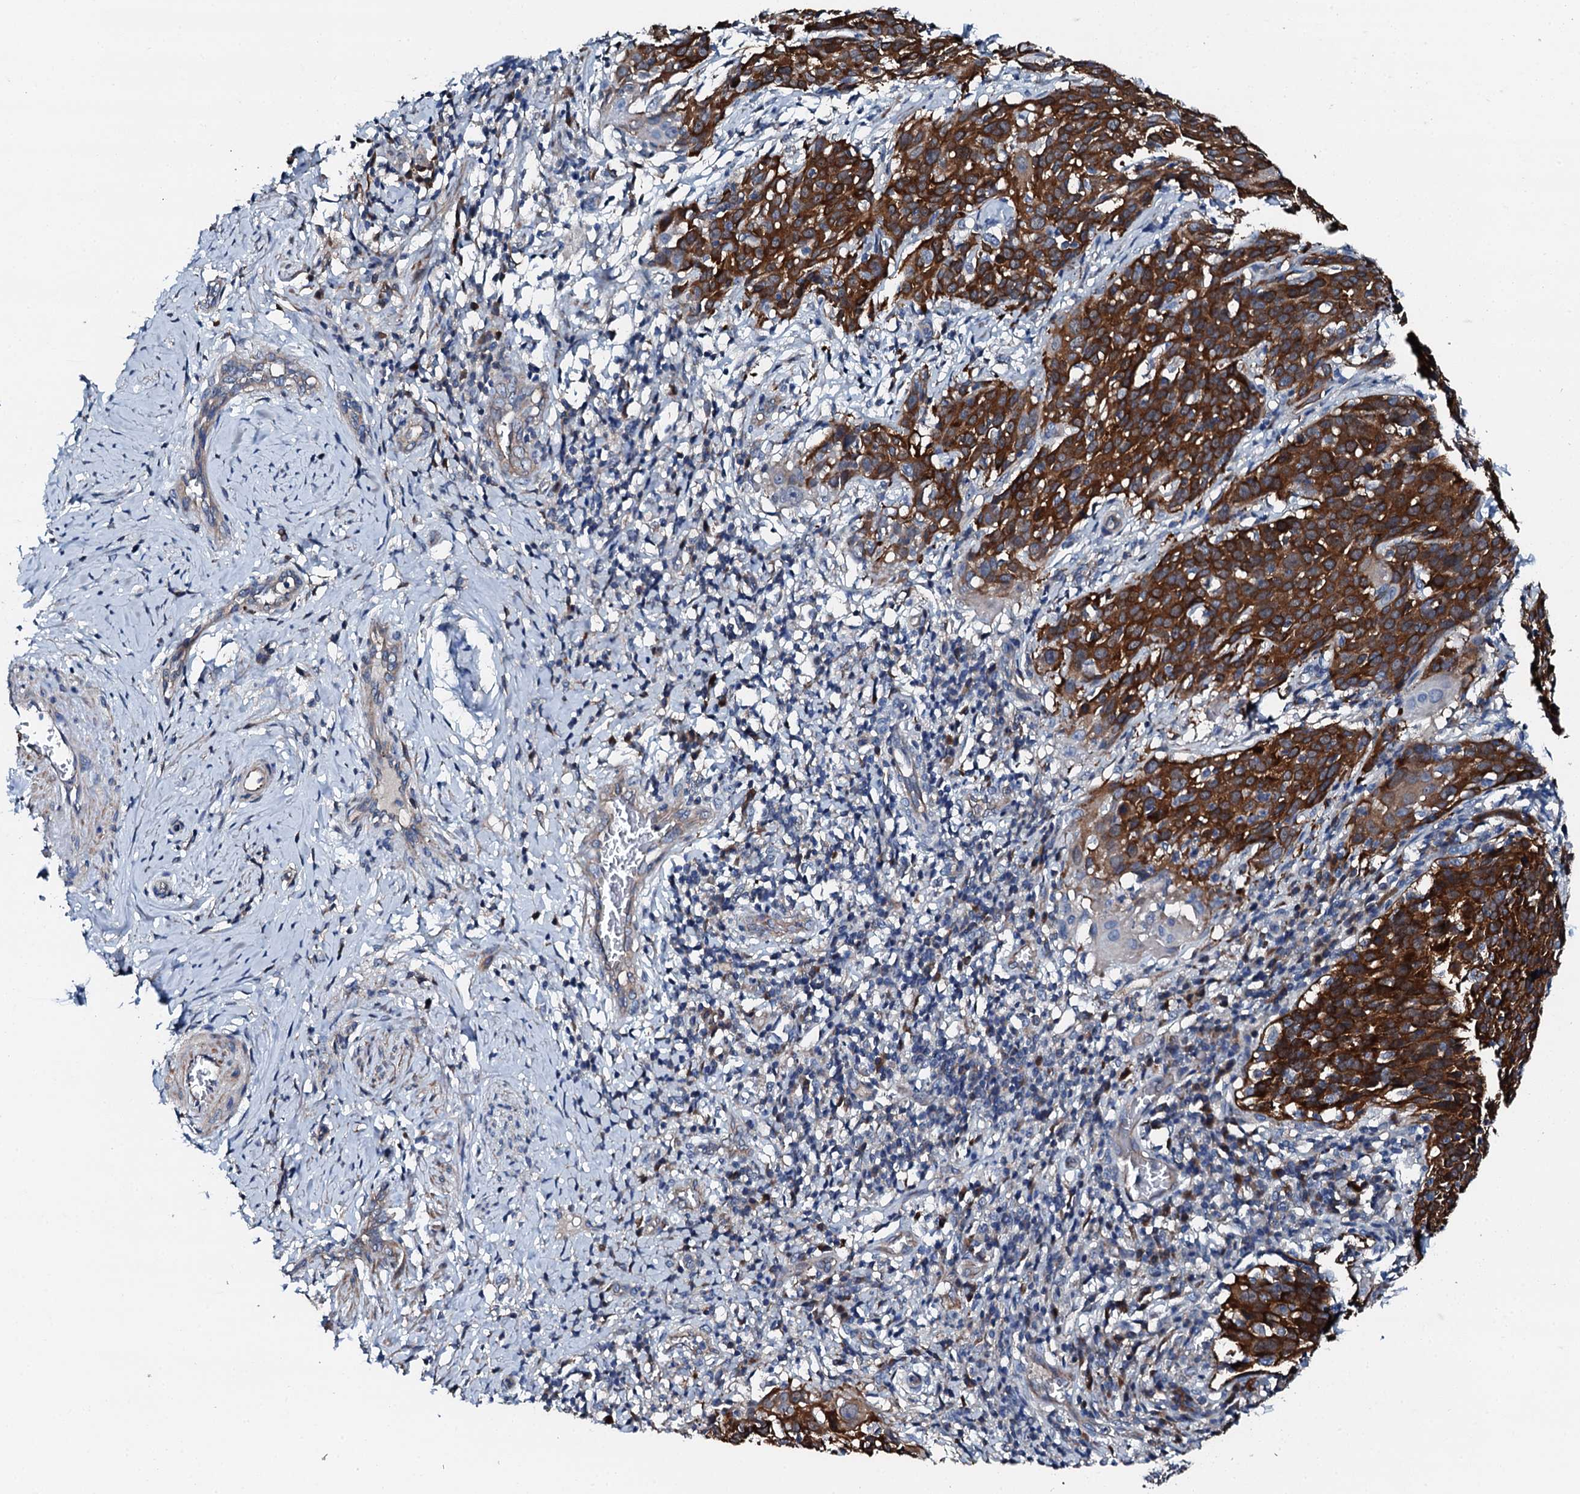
{"staining": {"intensity": "strong", "quantity": ">75%", "location": "cytoplasmic/membranous"}, "tissue": "cervical cancer", "cell_type": "Tumor cells", "image_type": "cancer", "snomed": [{"axis": "morphology", "description": "Squamous cell carcinoma, NOS"}, {"axis": "topography", "description": "Cervix"}], "caption": "Immunohistochemistry image of neoplastic tissue: cervical squamous cell carcinoma stained using immunohistochemistry (IHC) reveals high levels of strong protein expression localized specifically in the cytoplasmic/membranous of tumor cells, appearing as a cytoplasmic/membranous brown color.", "gene": "GFOD2", "patient": {"sex": "female", "age": 50}}